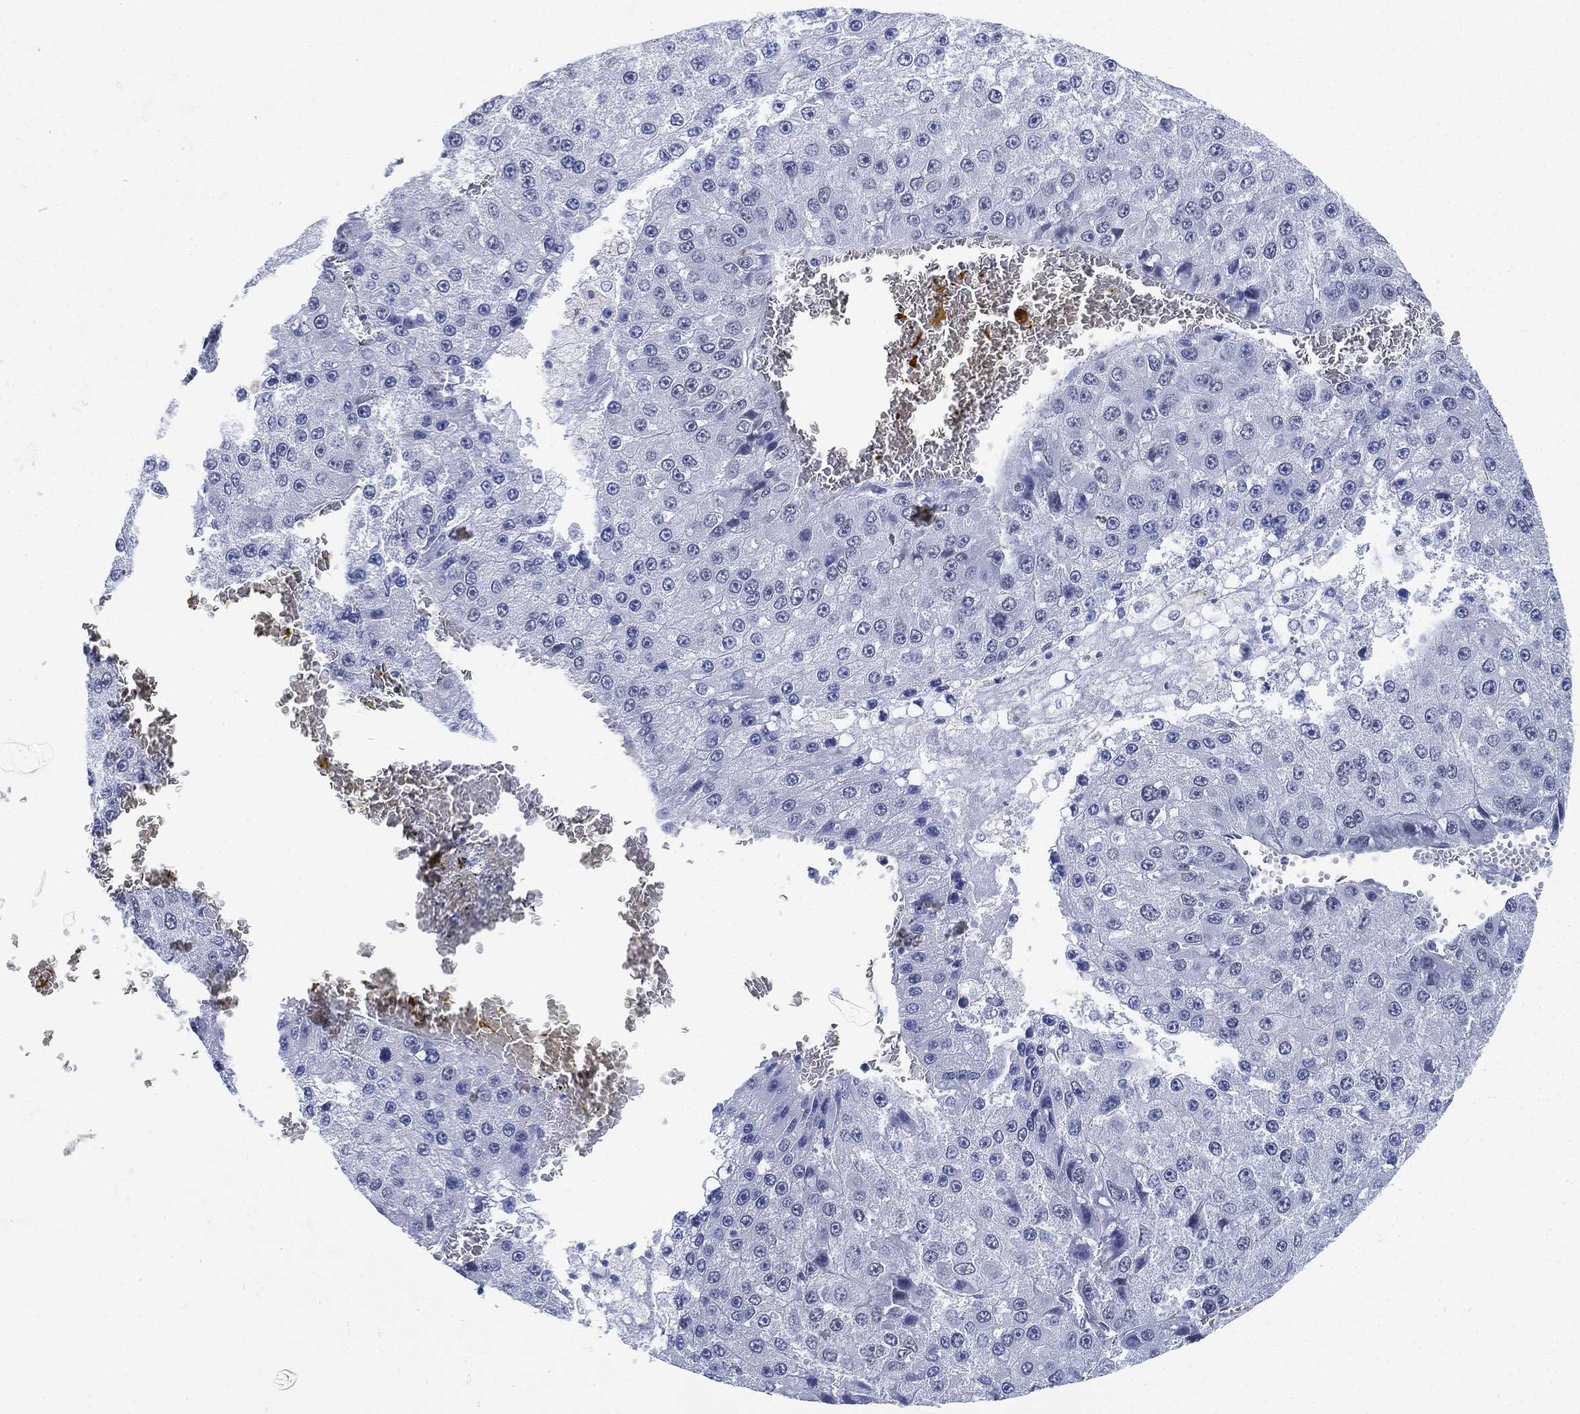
{"staining": {"intensity": "negative", "quantity": "none", "location": "none"}, "tissue": "liver cancer", "cell_type": "Tumor cells", "image_type": "cancer", "snomed": [{"axis": "morphology", "description": "Carcinoma, Hepatocellular, NOS"}, {"axis": "topography", "description": "Liver"}], "caption": "IHC micrograph of liver hepatocellular carcinoma stained for a protein (brown), which reveals no staining in tumor cells.", "gene": "PSKH2", "patient": {"sex": "female", "age": 73}}